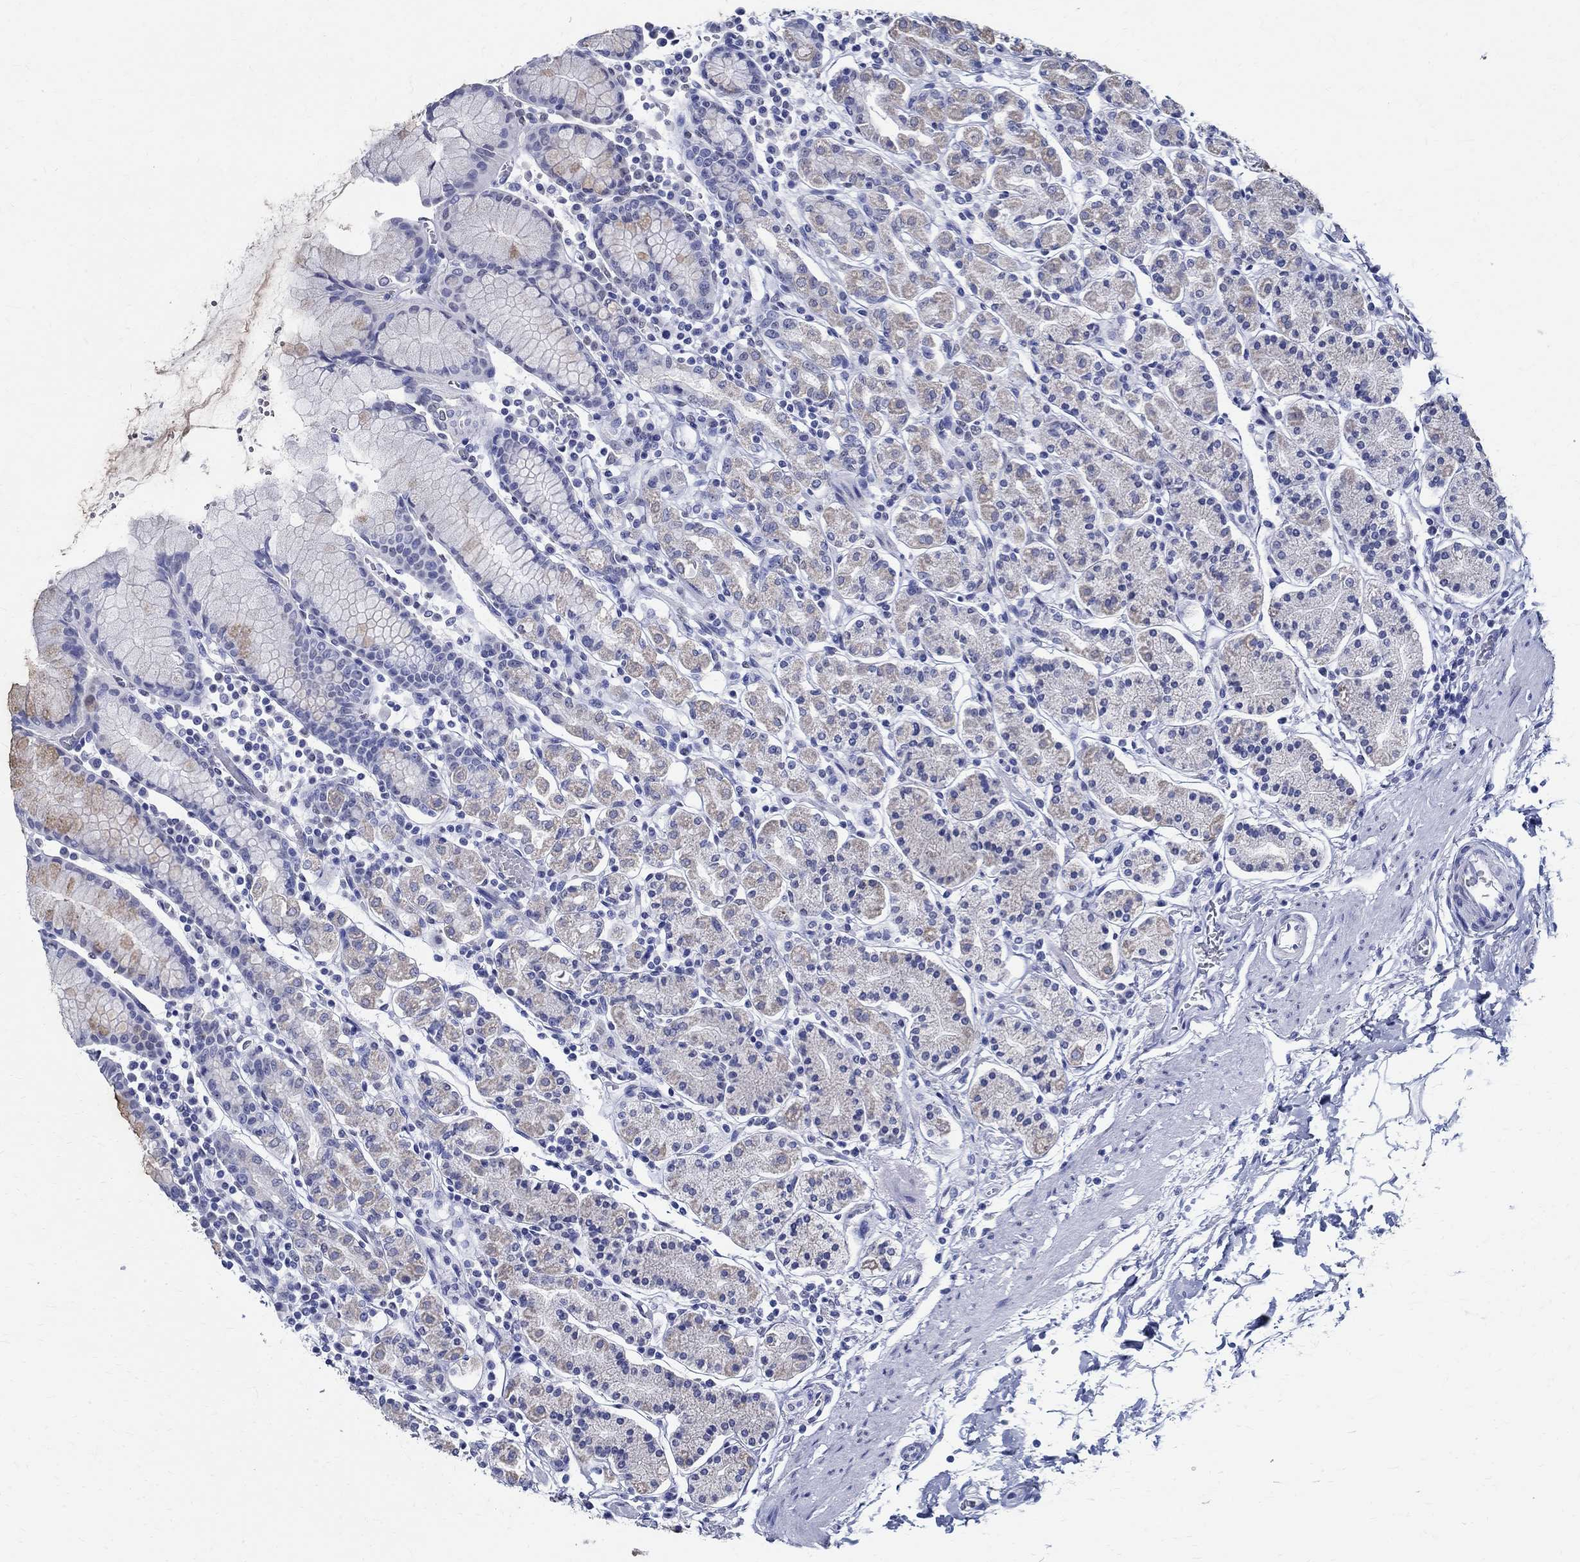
{"staining": {"intensity": "weak", "quantity": "25%-75%", "location": "cytoplasmic/membranous"}, "tissue": "stomach", "cell_type": "Glandular cells", "image_type": "normal", "snomed": [{"axis": "morphology", "description": "Normal tissue, NOS"}, {"axis": "topography", "description": "Stomach, upper"}, {"axis": "topography", "description": "Stomach"}], "caption": "Immunohistochemical staining of unremarkable human stomach shows low levels of weak cytoplasmic/membranous staining in approximately 25%-75% of glandular cells.", "gene": "TSPAN16", "patient": {"sex": "male", "age": 62}}